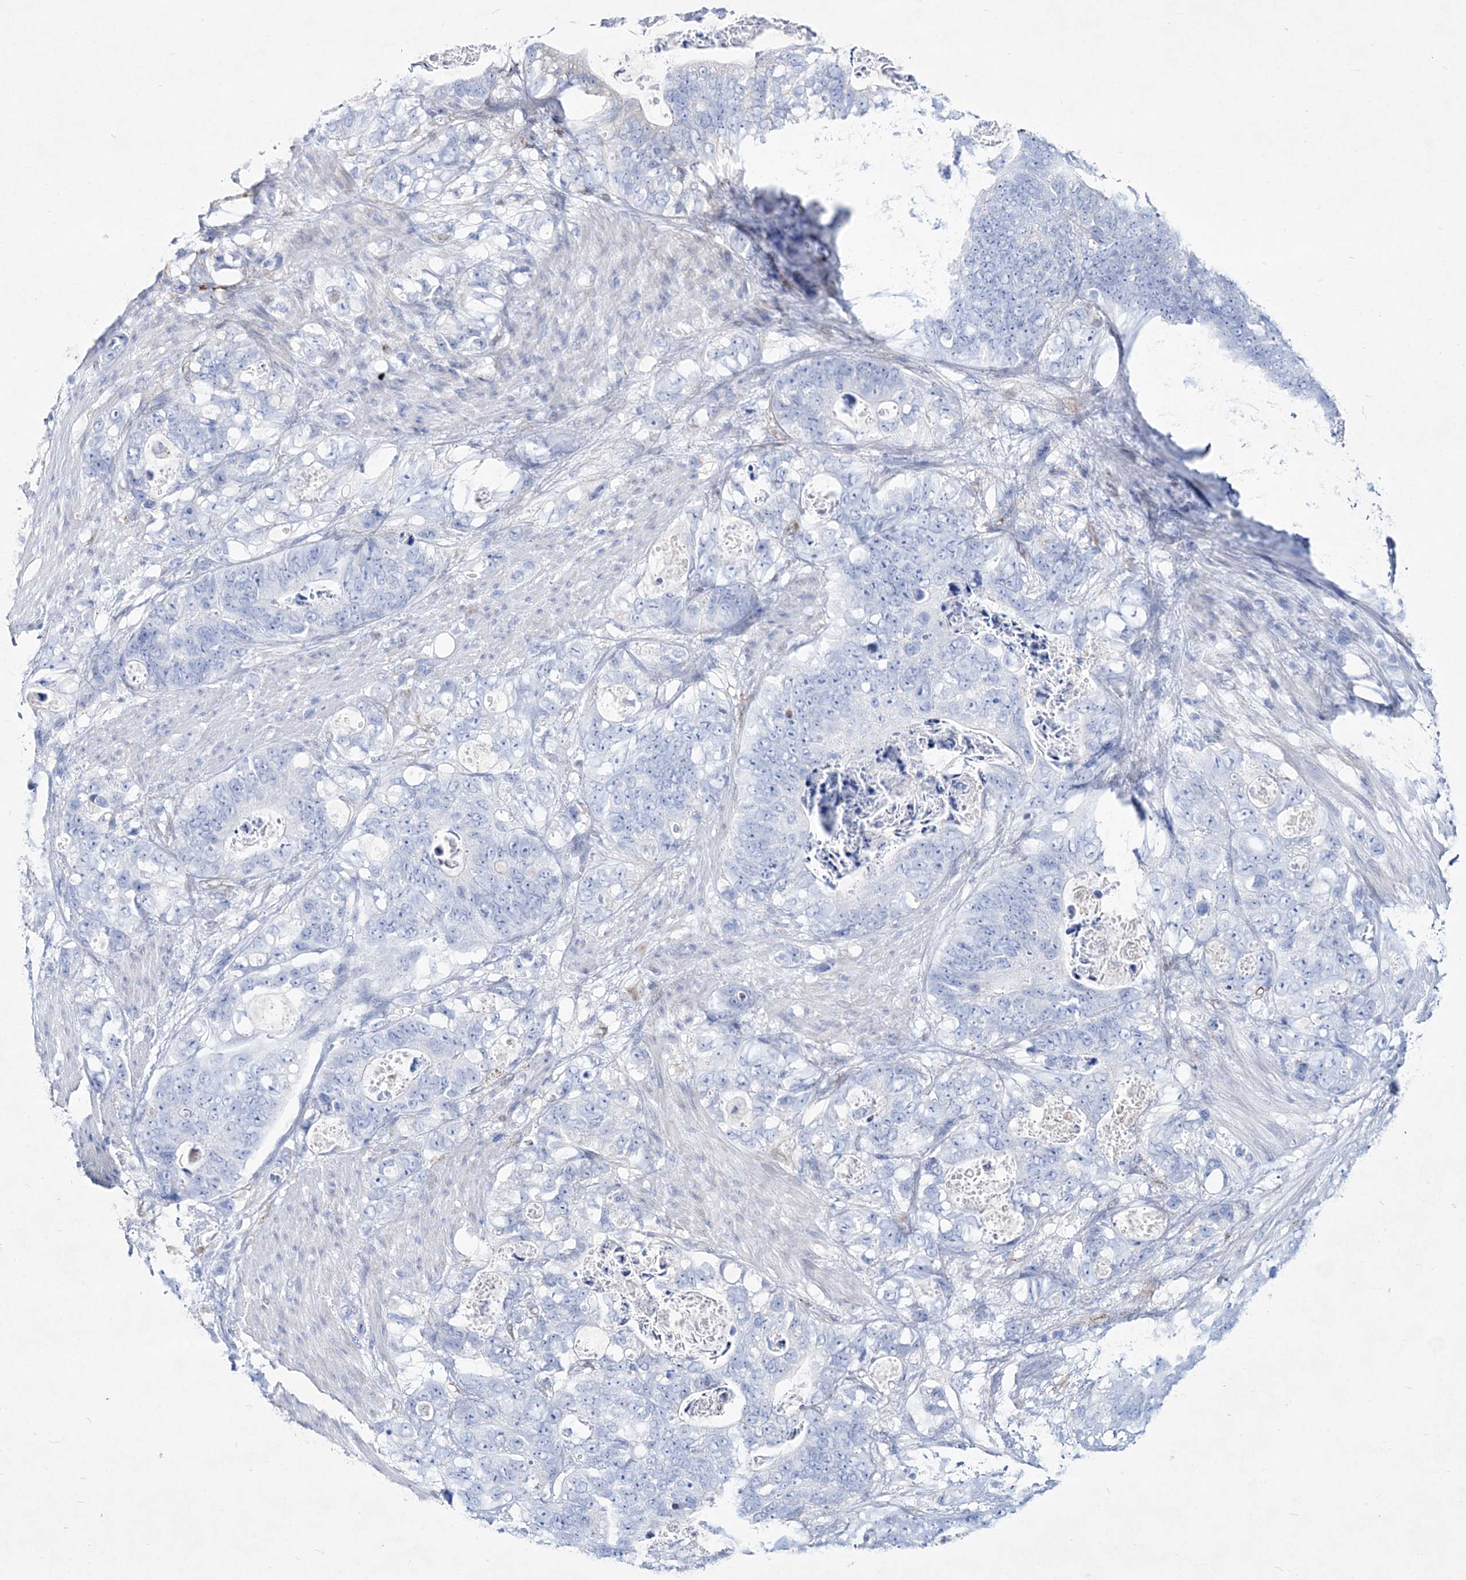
{"staining": {"intensity": "negative", "quantity": "none", "location": "none"}, "tissue": "stomach cancer", "cell_type": "Tumor cells", "image_type": "cancer", "snomed": [{"axis": "morphology", "description": "Normal tissue, NOS"}, {"axis": "morphology", "description": "Adenocarcinoma, NOS"}, {"axis": "topography", "description": "Stomach"}], "caption": "Immunohistochemistry image of human stomach cancer (adenocarcinoma) stained for a protein (brown), which demonstrates no positivity in tumor cells. (DAB (3,3'-diaminobenzidine) immunohistochemistry with hematoxylin counter stain).", "gene": "SPINK7", "patient": {"sex": "female", "age": 89}}